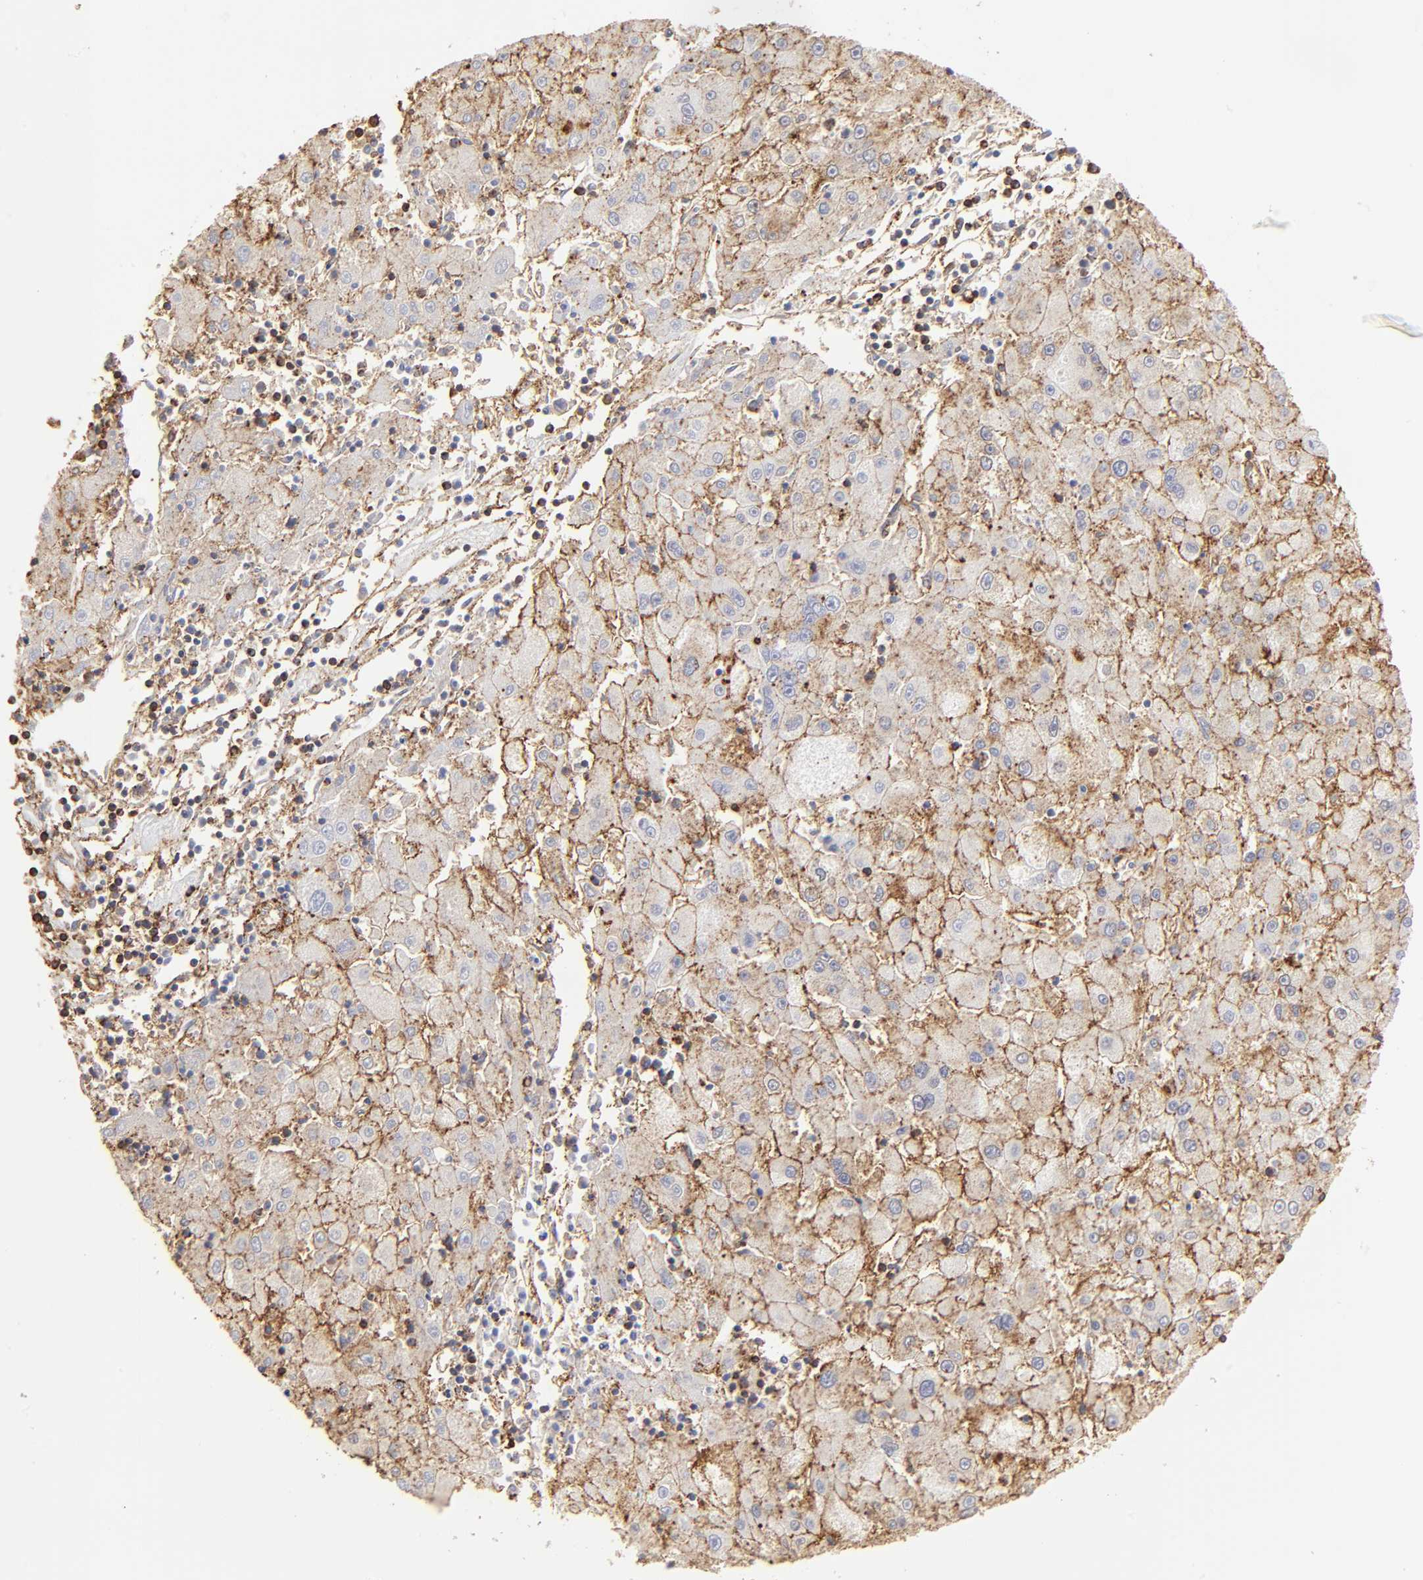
{"staining": {"intensity": "moderate", "quantity": ">75%", "location": "cytoplasmic/membranous"}, "tissue": "liver cancer", "cell_type": "Tumor cells", "image_type": "cancer", "snomed": [{"axis": "morphology", "description": "Carcinoma, Hepatocellular, NOS"}, {"axis": "topography", "description": "Liver"}], "caption": "This is an image of immunohistochemistry staining of hepatocellular carcinoma (liver), which shows moderate expression in the cytoplasmic/membranous of tumor cells.", "gene": "ANXA6", "patient": {"sex": "male", "age": 72}}